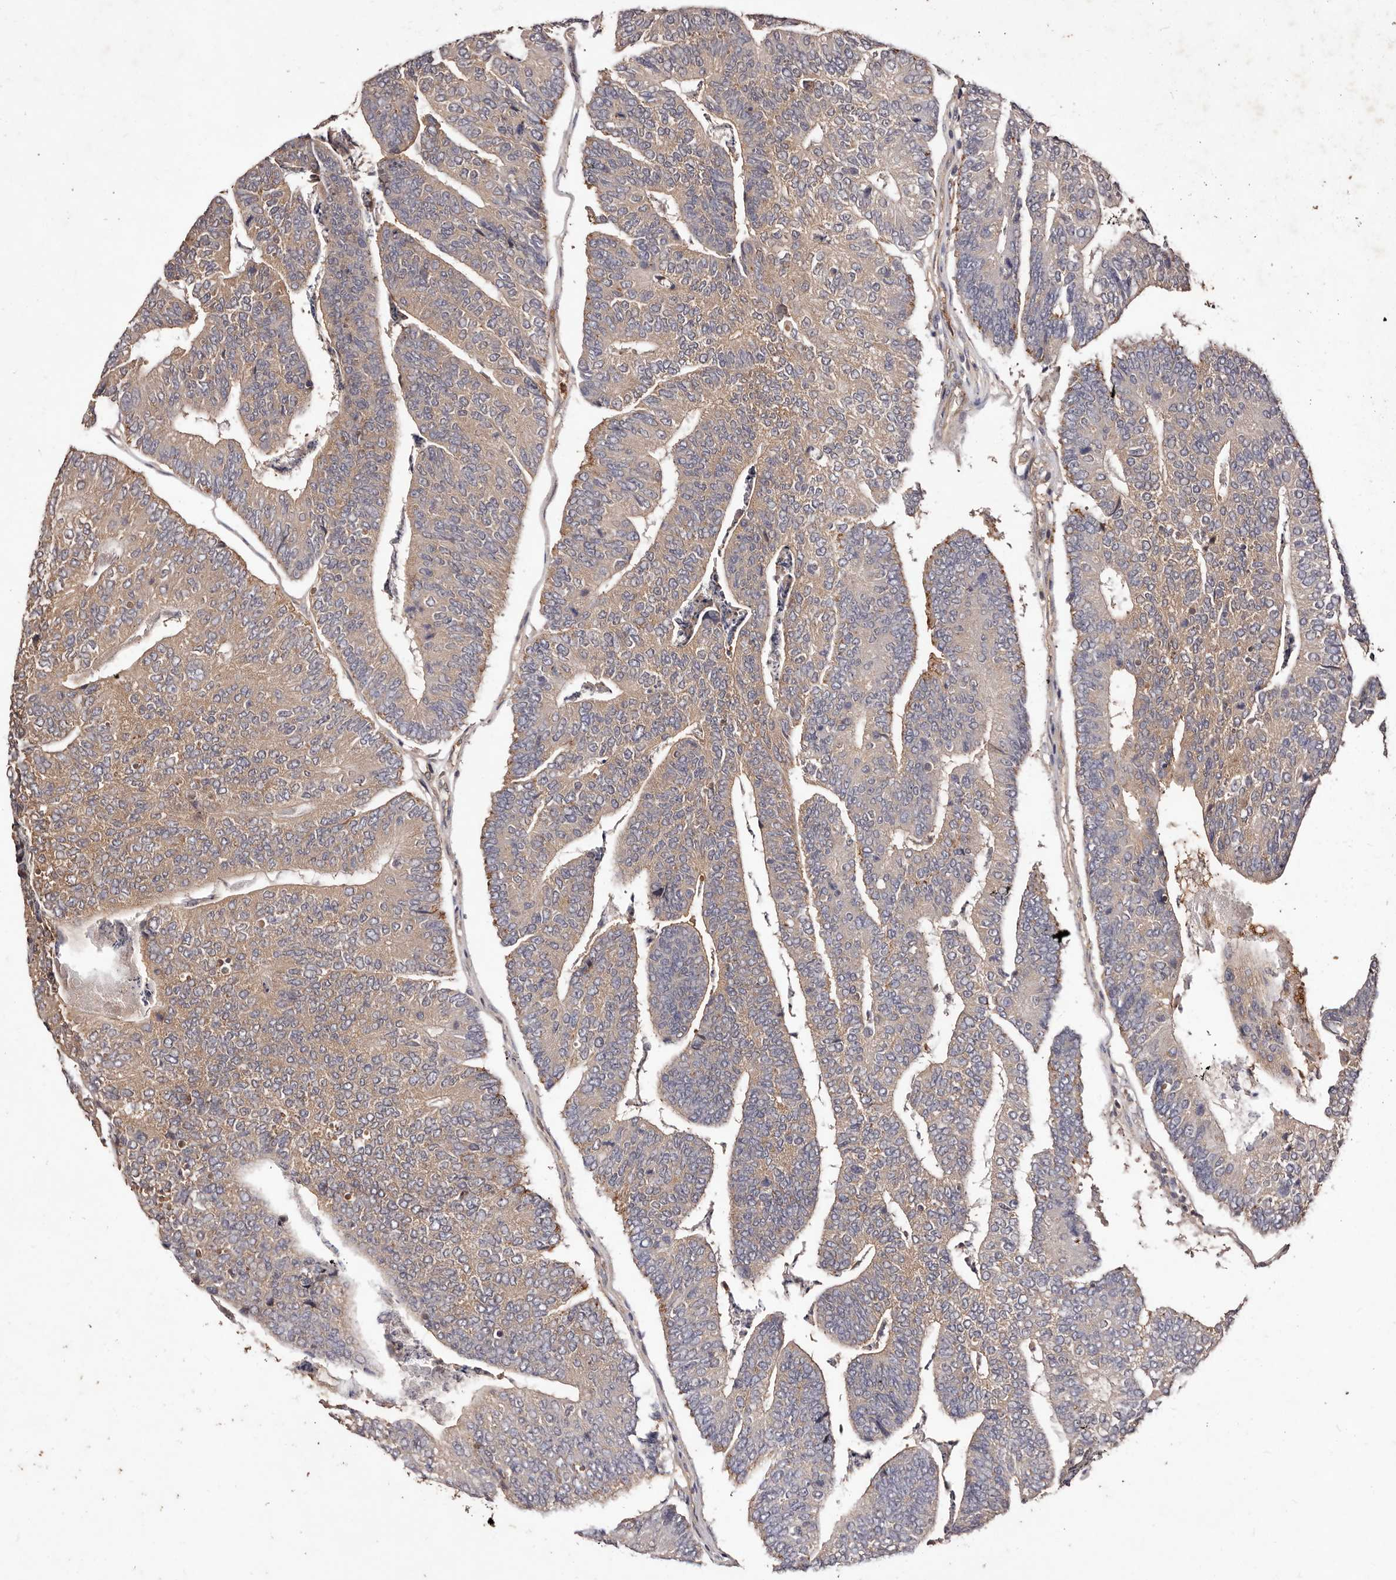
{"staining": {"intensity": "weak", "quantity": "25%-75%", "location": "cytoplasmic/membranous"}, "tissue": "colorectal cancer", "cell_type": "Tumor cells", "image_type": "cancer", "snomed": [{"axis": "morphology", "description": "Adenocarcinoma, NOS"}, {"axis": "topography", "description": "Colon"}], "caption": "Immunohistochemistry (IHC) staining of colorectal cancer (adenocarcinoma), which shows low levels of weak cytoplasmic/membranous staining in approximately 25%-75% of tumor cells indicating weak cytoplasmic/membranous protein staining. The staining was performed using DAB (3,3'-diaminobenzidine) (brown) for protein detection and nuclei were counterstained in hematoxylin (blue).", "gene": "CCL14", "patient": {"sex": "female", "age": 67}}